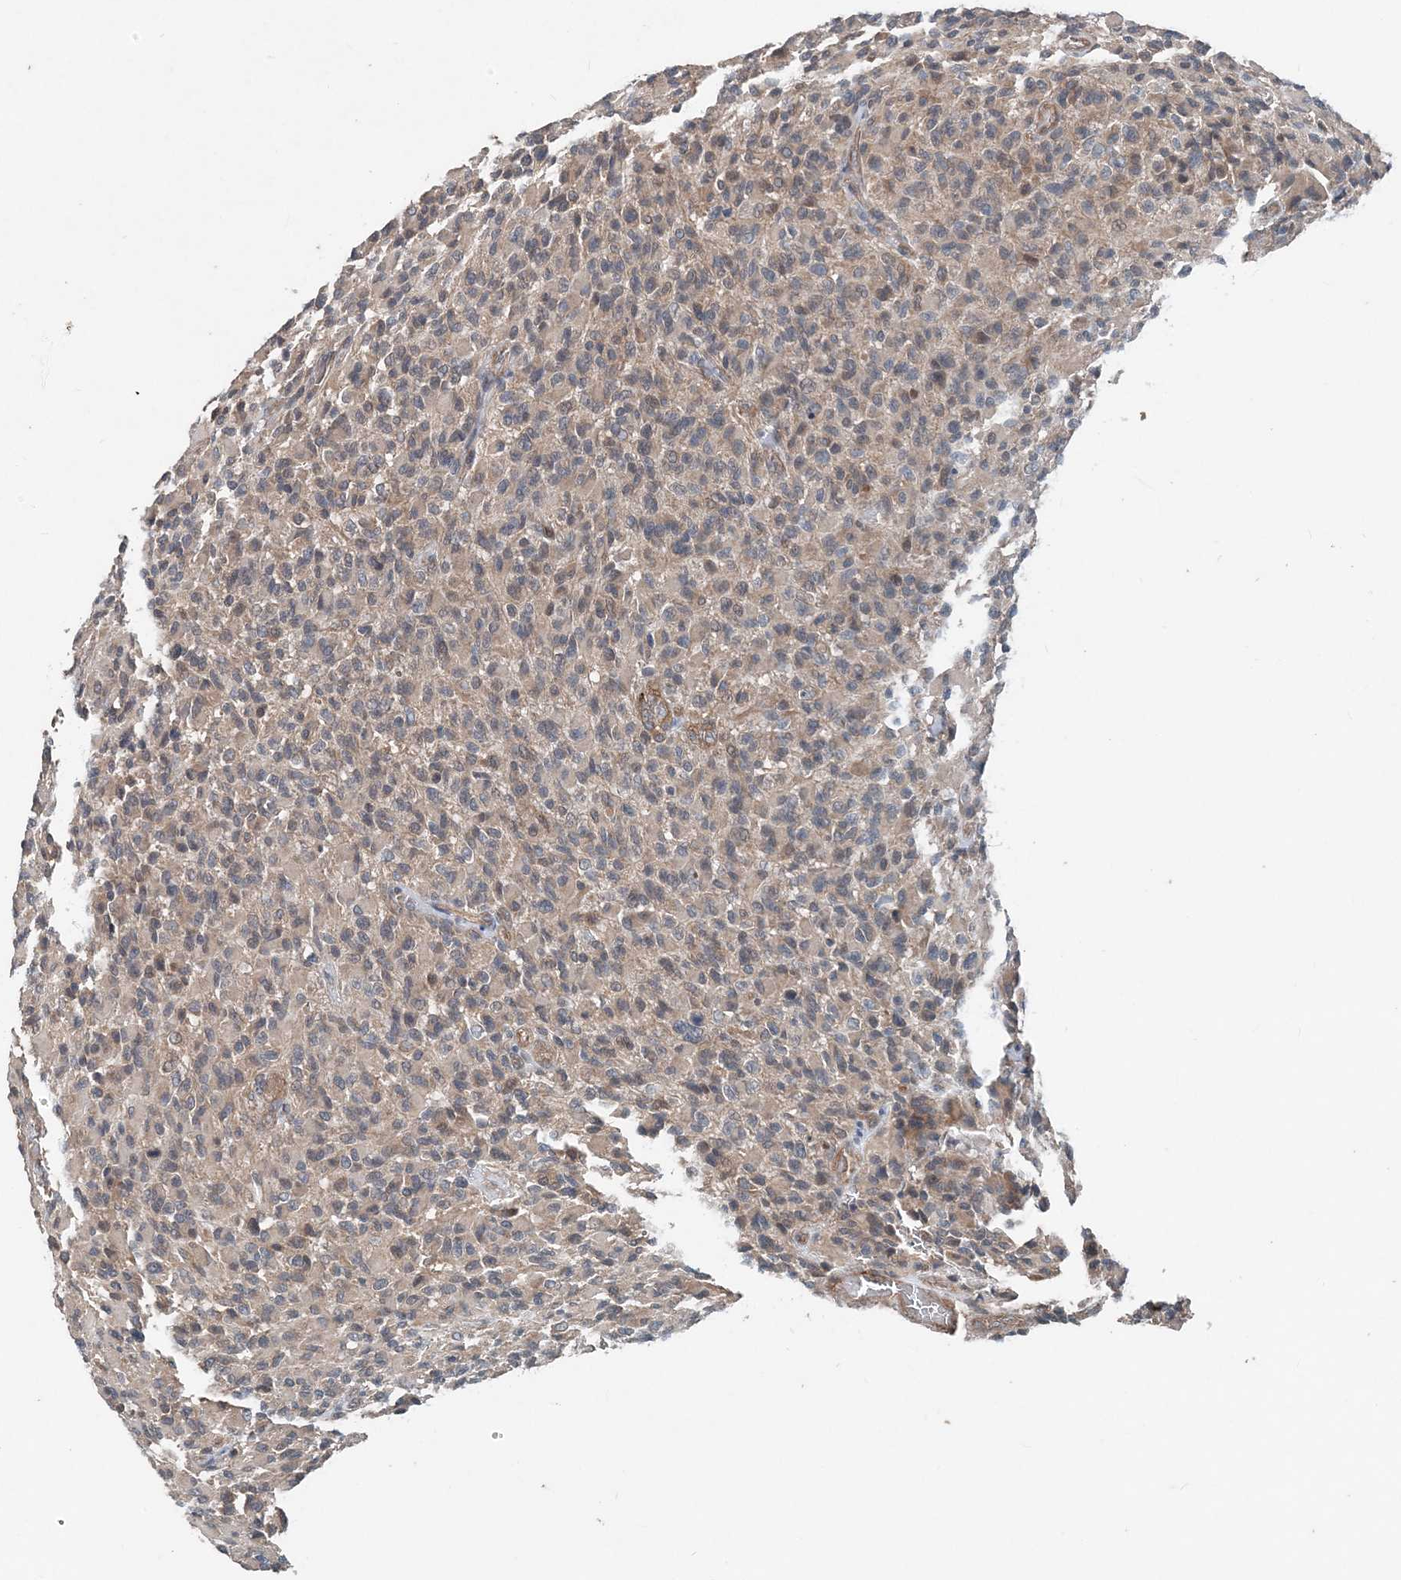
{"staining": {"intensity": "weak", "quantity": "<25%", "location": "cytoplasmic/membranous"}, "tissue": "glioma", "cell_type": "Tumor cells", "image_type": "cancer", "snomed": [{"axis": "morphology", "description": "Glioma, malignant, High grade"}, {"axis": "topography", "description": "Brain"}], "caption": "This is an IHC micrograph of malignant glioma (high-grade). There is no expression in tumor cells.", "gene": "SMPD3", "patient": {"sex": "male", "age": 71}}